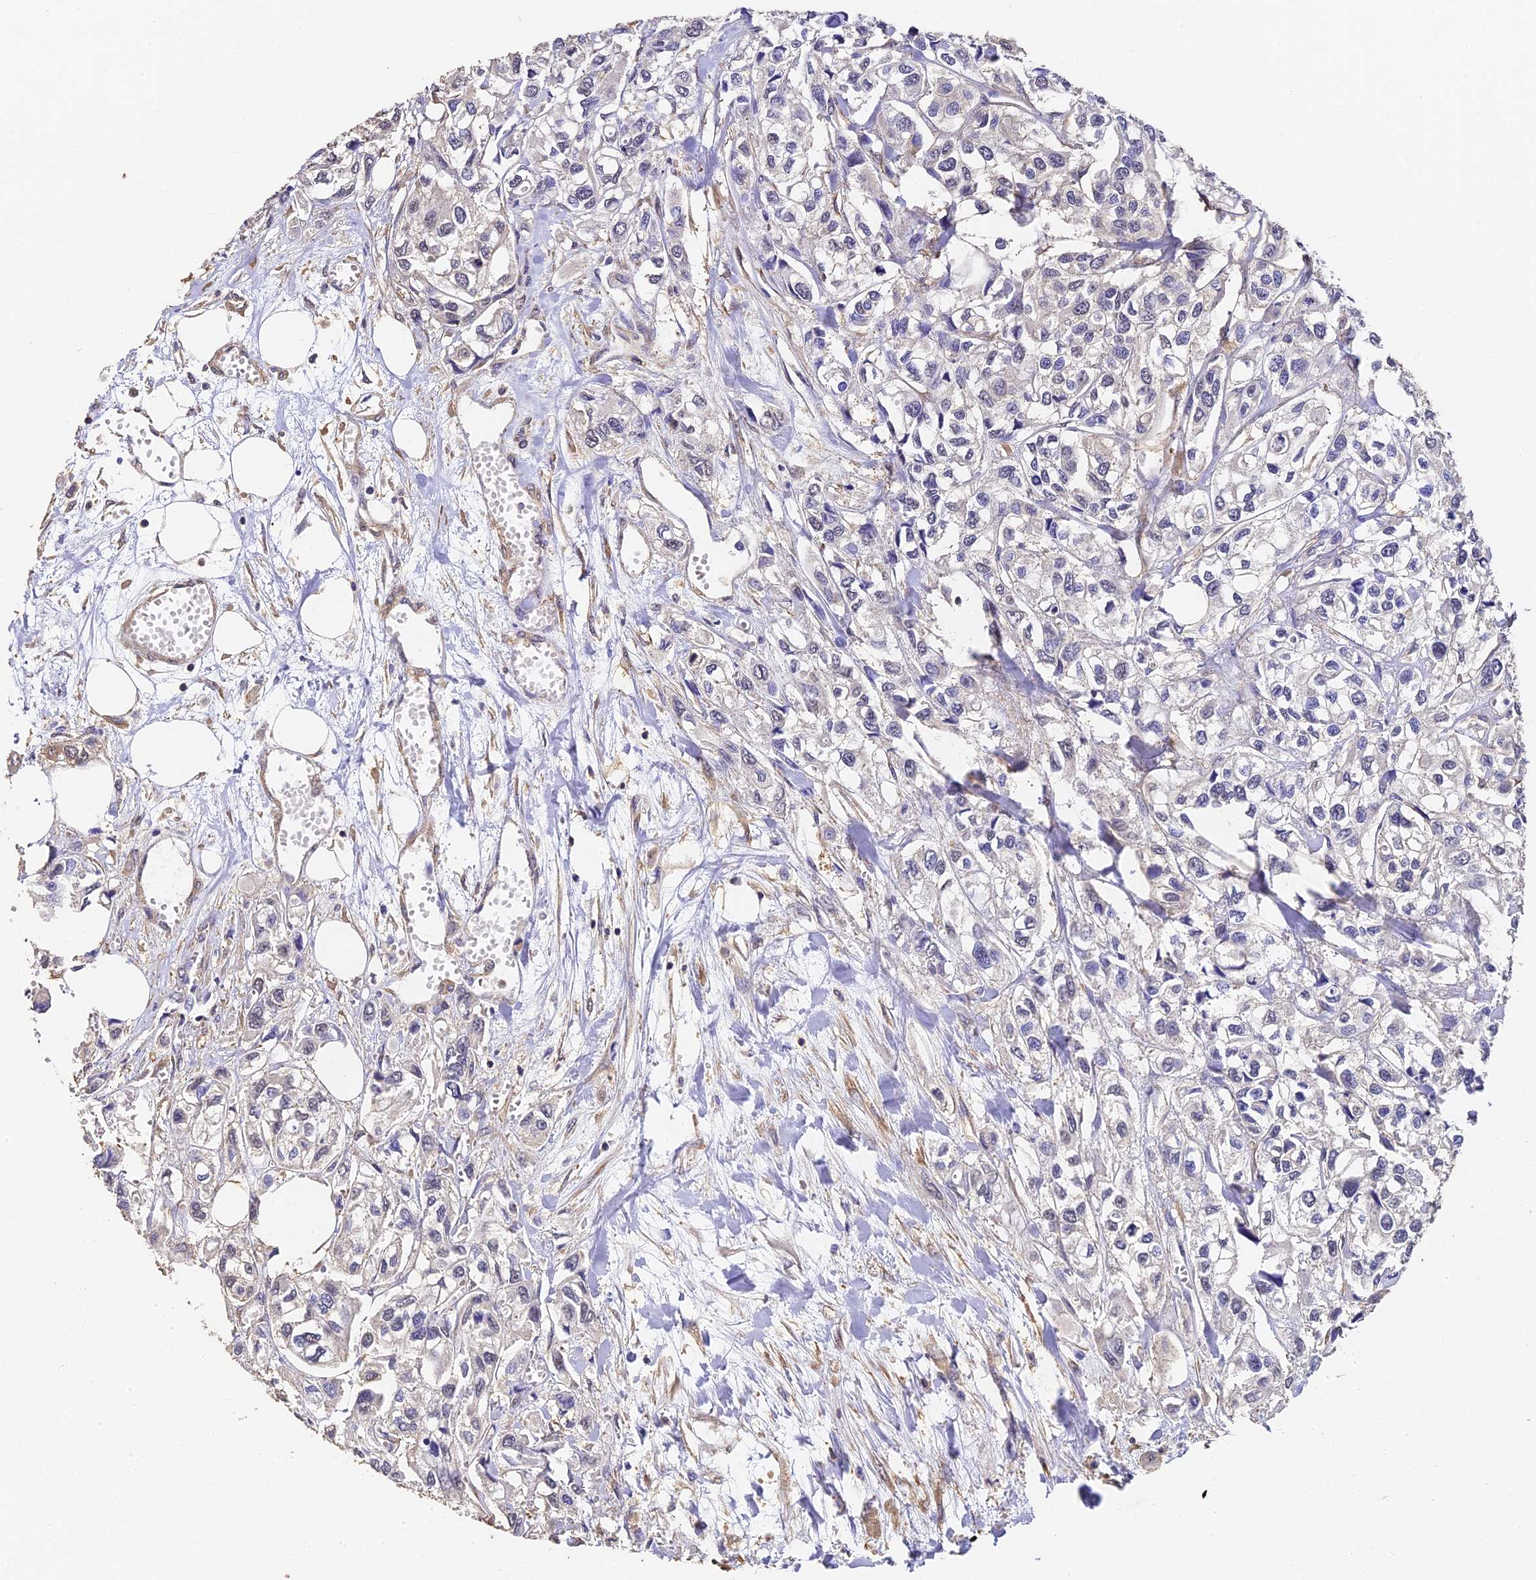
{"staining": {"intensity": "negative", "quantity": "none", "location": "none"}, "tissue": "urothelial cancer", "cell_type": "Tumor cells", "image_type": "cancer", "snomed": [{"axis": "morphology", "description": "Urothelial carcinoma, High grade"}, {"axis": "topography", "description": "Urinary bladder"}], "caption": "A photomicrograph of urothelial cancer stained for a protein shows no brown staining in tumor cells.", "gene": "SLC11A1", "patient": {"sex": "male", "age": 67}}